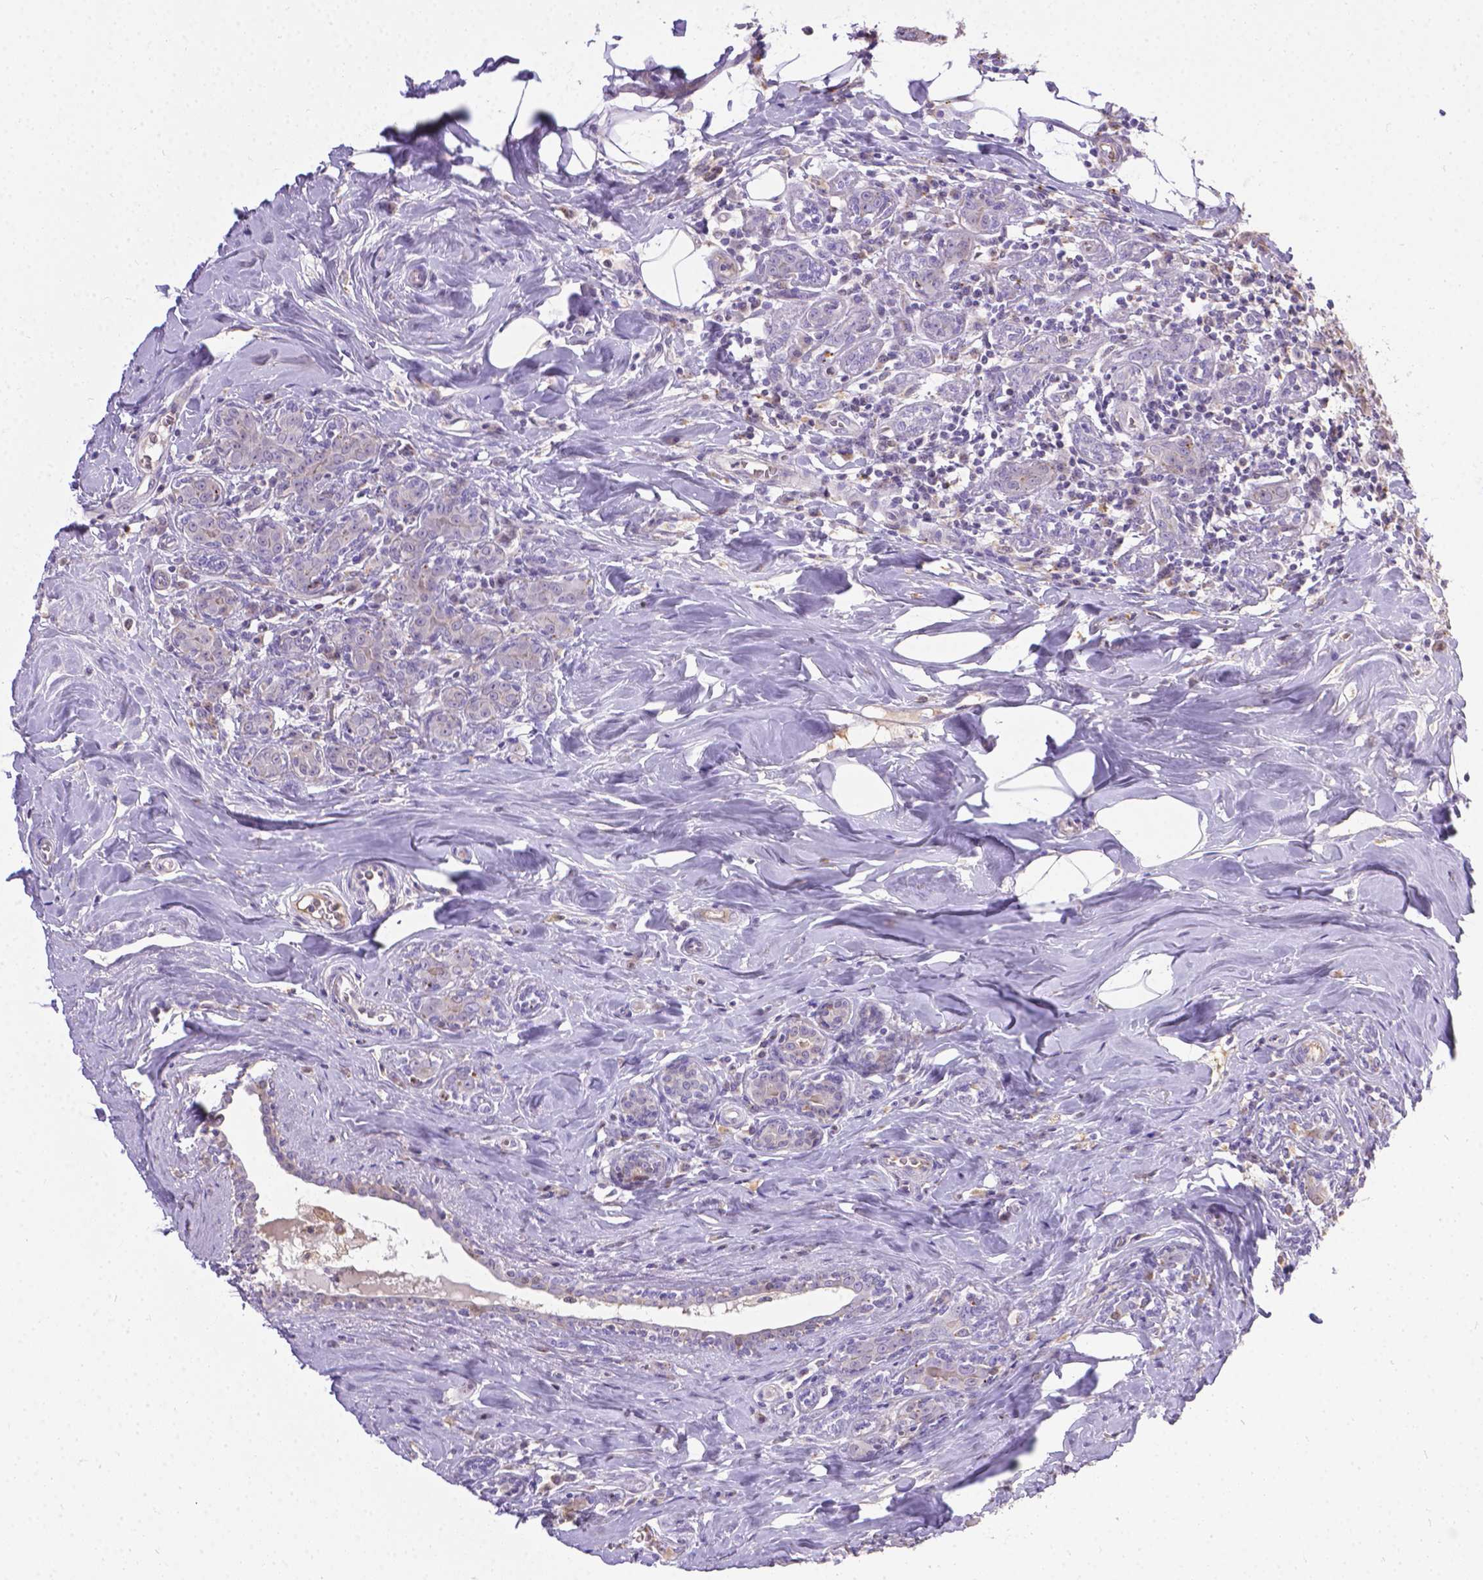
{"staining": {"intensity": "negative", "quantity": "none", "location": "none"}, "tissue": "breast cancer", "cell_type": "Tumor cells", "image_type": "cancer", "snomed": [{"axis": "morphology", "description": "Normal tissue, NOS"}, {"axis": "morphology", "description": "Duct carcinoma"}, {"axis": "topography", "description": "Breast"}], "caption": "High magnification brightfield microscopy of breast cancer (invasive ductal carcinoma) stained with DAB (brown) and counterstained with hematoxylin (blue): tumor cells show no significant positivity.", "gene": "TM4SF18", "patient": {"sex": "female", "age": 43}}